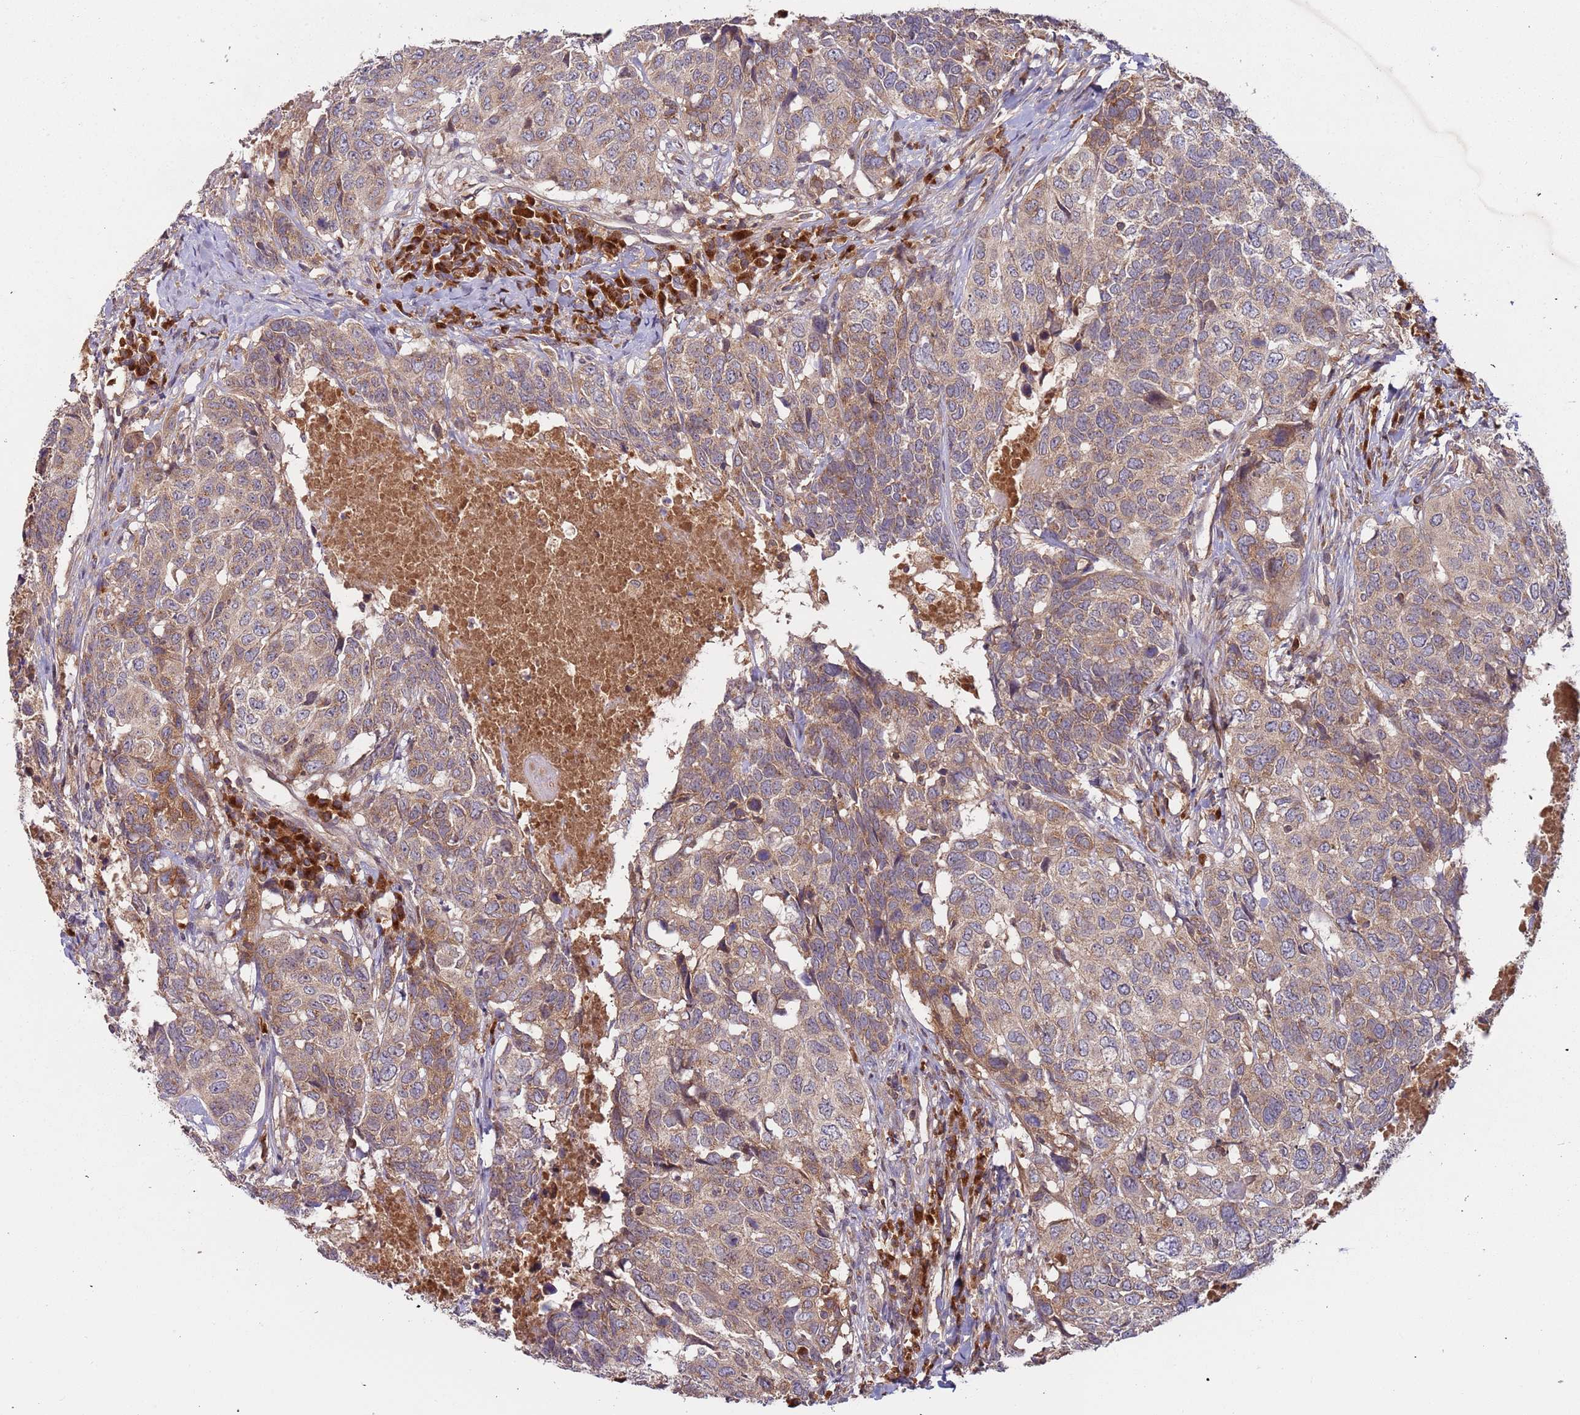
{"staining": {"intensity": "weak", "quantity": ">75%", "location": "cytoplasmic/membranous"}, "tissue": "head and neck cancer", "cell_type": "Tumor cells", "image_type": "cancer", "snomed": [{"axis": "morphology", "description": "Squamous cell carcinoma, NOS"}, {"axis": "topography", "description": "Head-Neck"}], "caption": "A brown stain labels weak cytoplasmic/membranous positivity of a protein in squamous cell carcinoma (head and neck) tumor cells. The staining is performed using DAB brown chromogen to label protein expression. The nuclei are counter-stained blue using hematoxylin.", "gene": "OR5A2", "patient": {"sex": "male", "age": 66}}